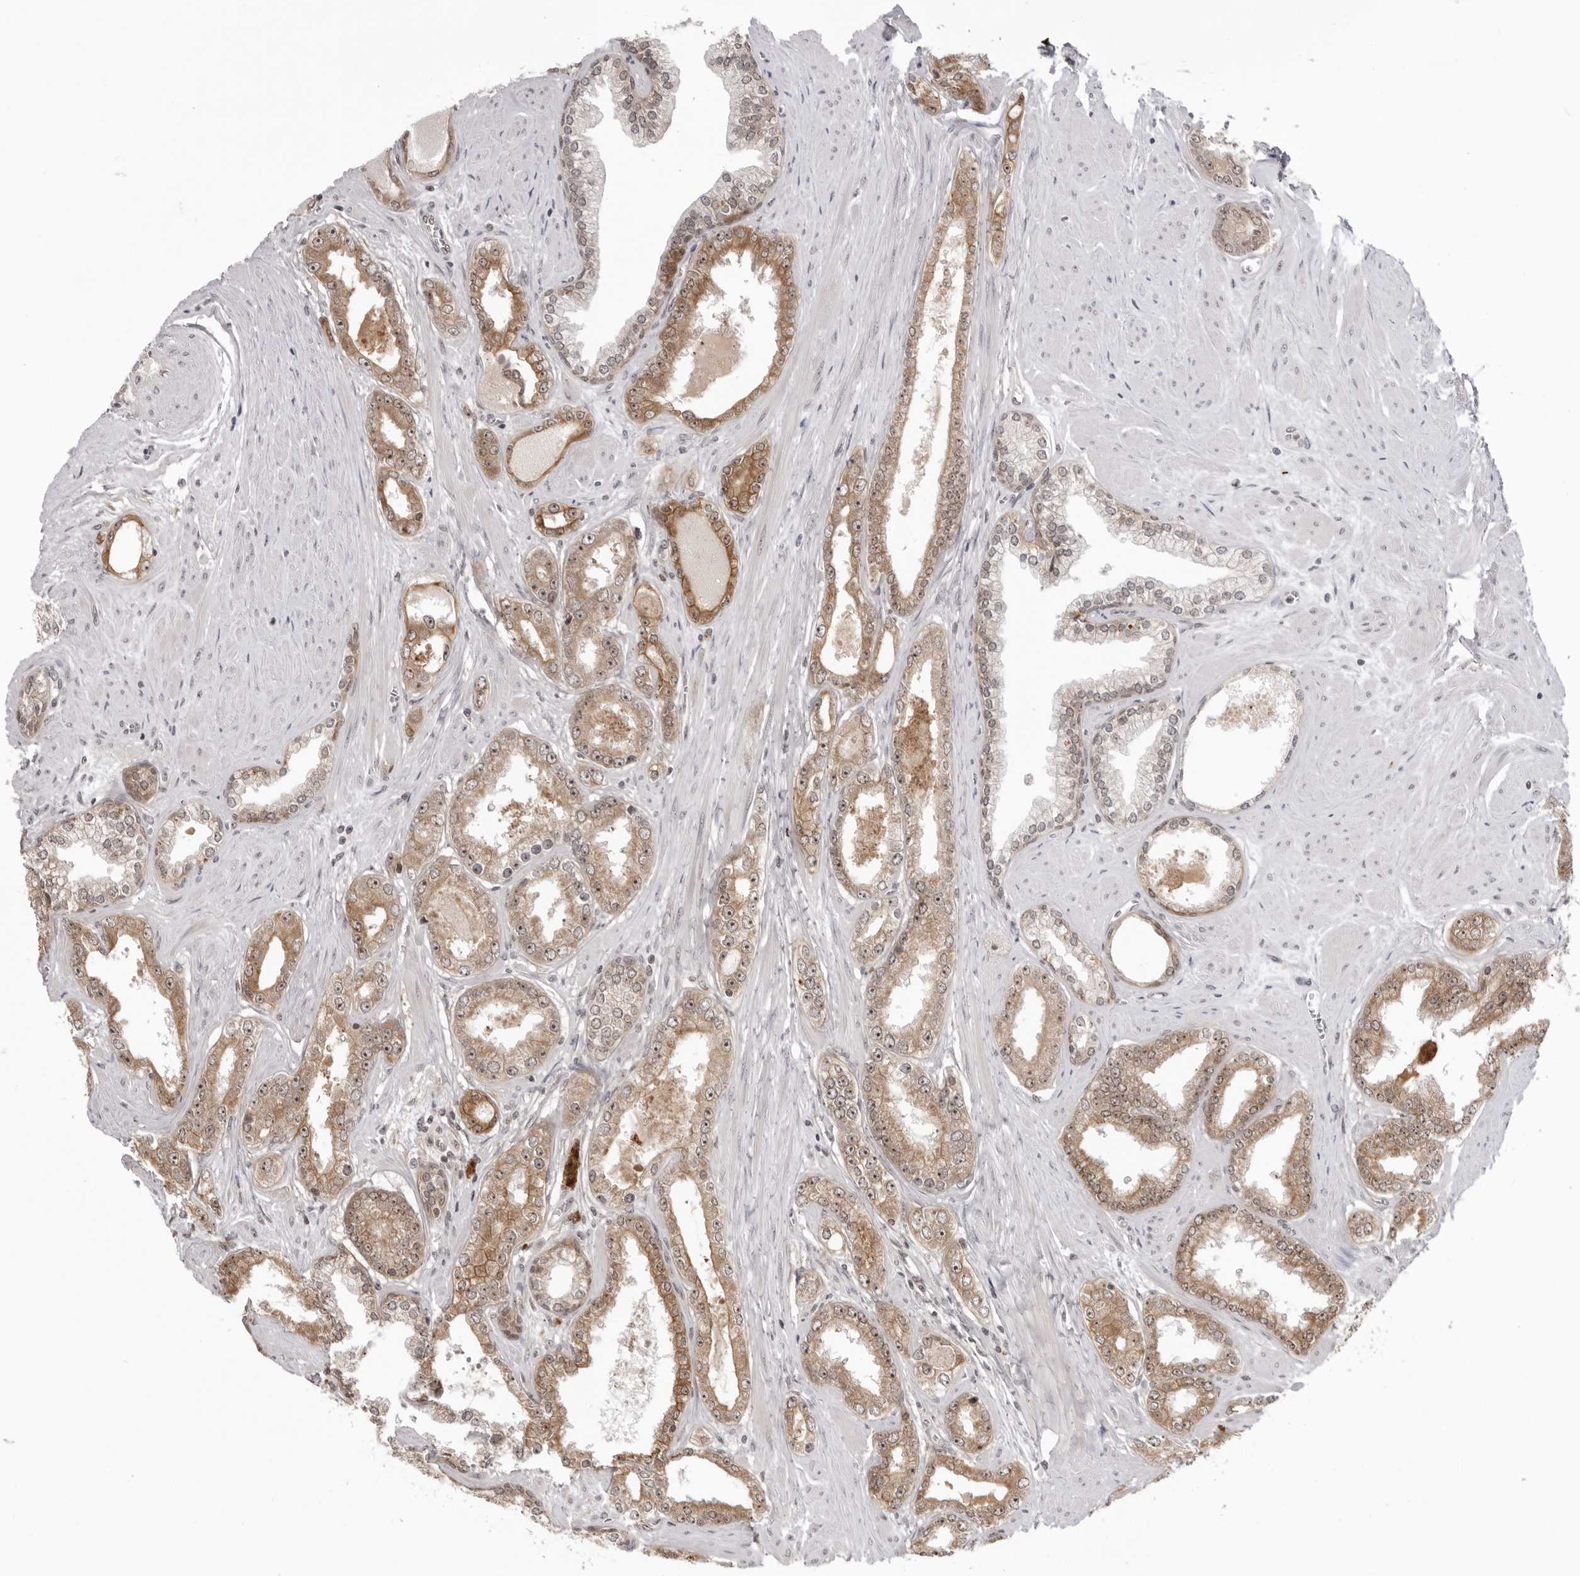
{"staining": {"intensity": "moderate", "quantity": ">75%", "location": "cytoplasmic/membranous,nuclear"}, "tissue": "prostate cancer", "cell_type": "Tumor cells", "image_type": "cancer", "snomed": [{"axis": "morphology", "description": "Adenocarcinoma, Low grade"}, {"axis": "topography", "description": "Prostate"}], "caption": "A medium amount of moderate cytoplasmic/membranous and nuclear positivity is present in approximately >75% of tumor cells in low-grade adenocarcinoma (prostate) tissue.", "gene": "EXOSC10", "patient": {"sex": "male", "age": 62}}